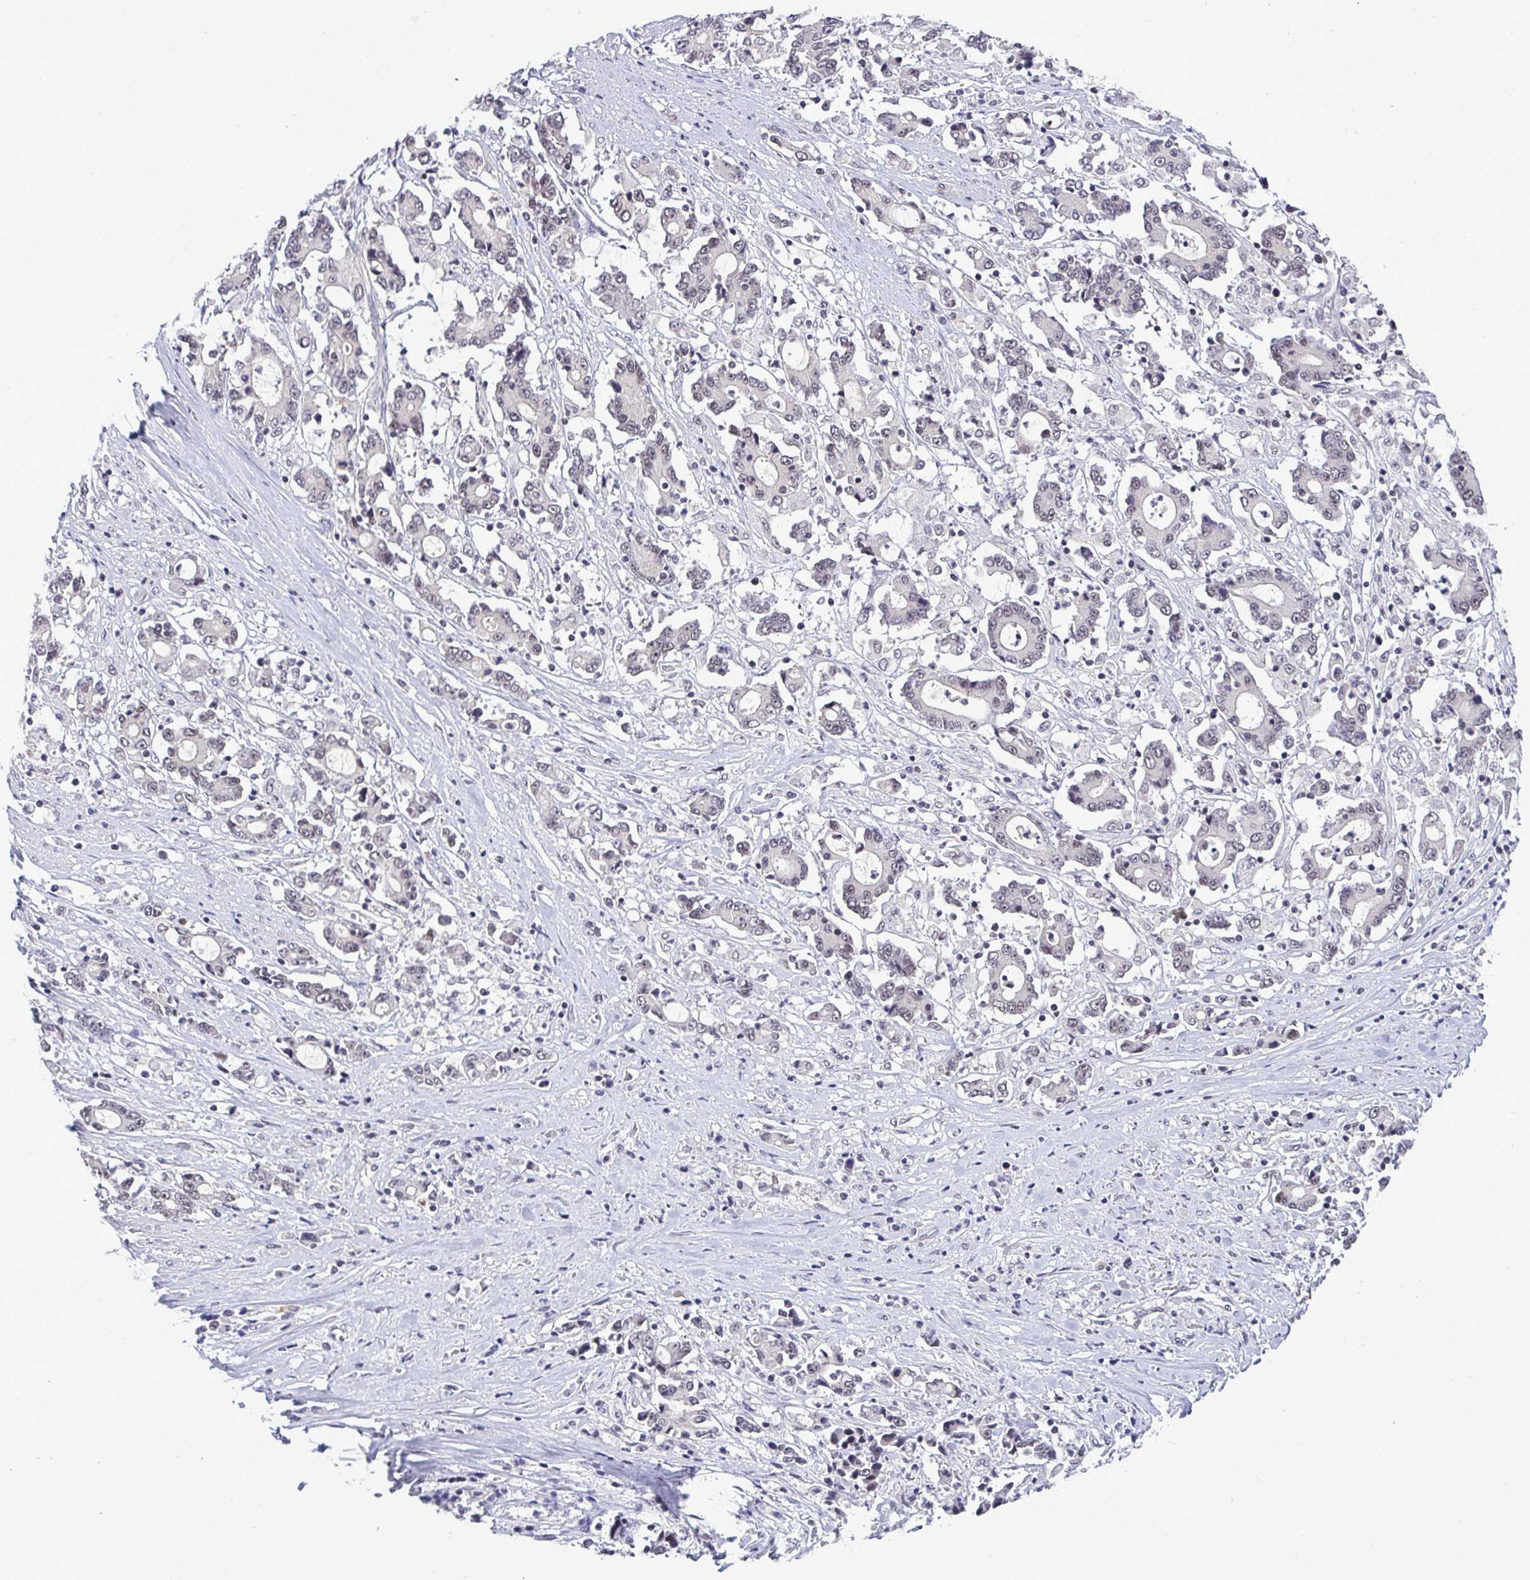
{"staining": {"intensity": "negative", "quantity": "none", "location": "none"}, "tissue": "stomach cancer", "cell_type": "Tumor cells", "image_type": "cancer", "snomed": [{"axis": "morphology", "description": "Adenocarcinoma, NOS"}, {"axis": "topography", "description": "Stomach, upper"}], "caption": "This is an immunohistochemistry (IHC) image of stomach adenocarcinoma. There is no staining in tumor cells.", "gene": "RFC4", "patient": {"sex": "male", "age": 68}}